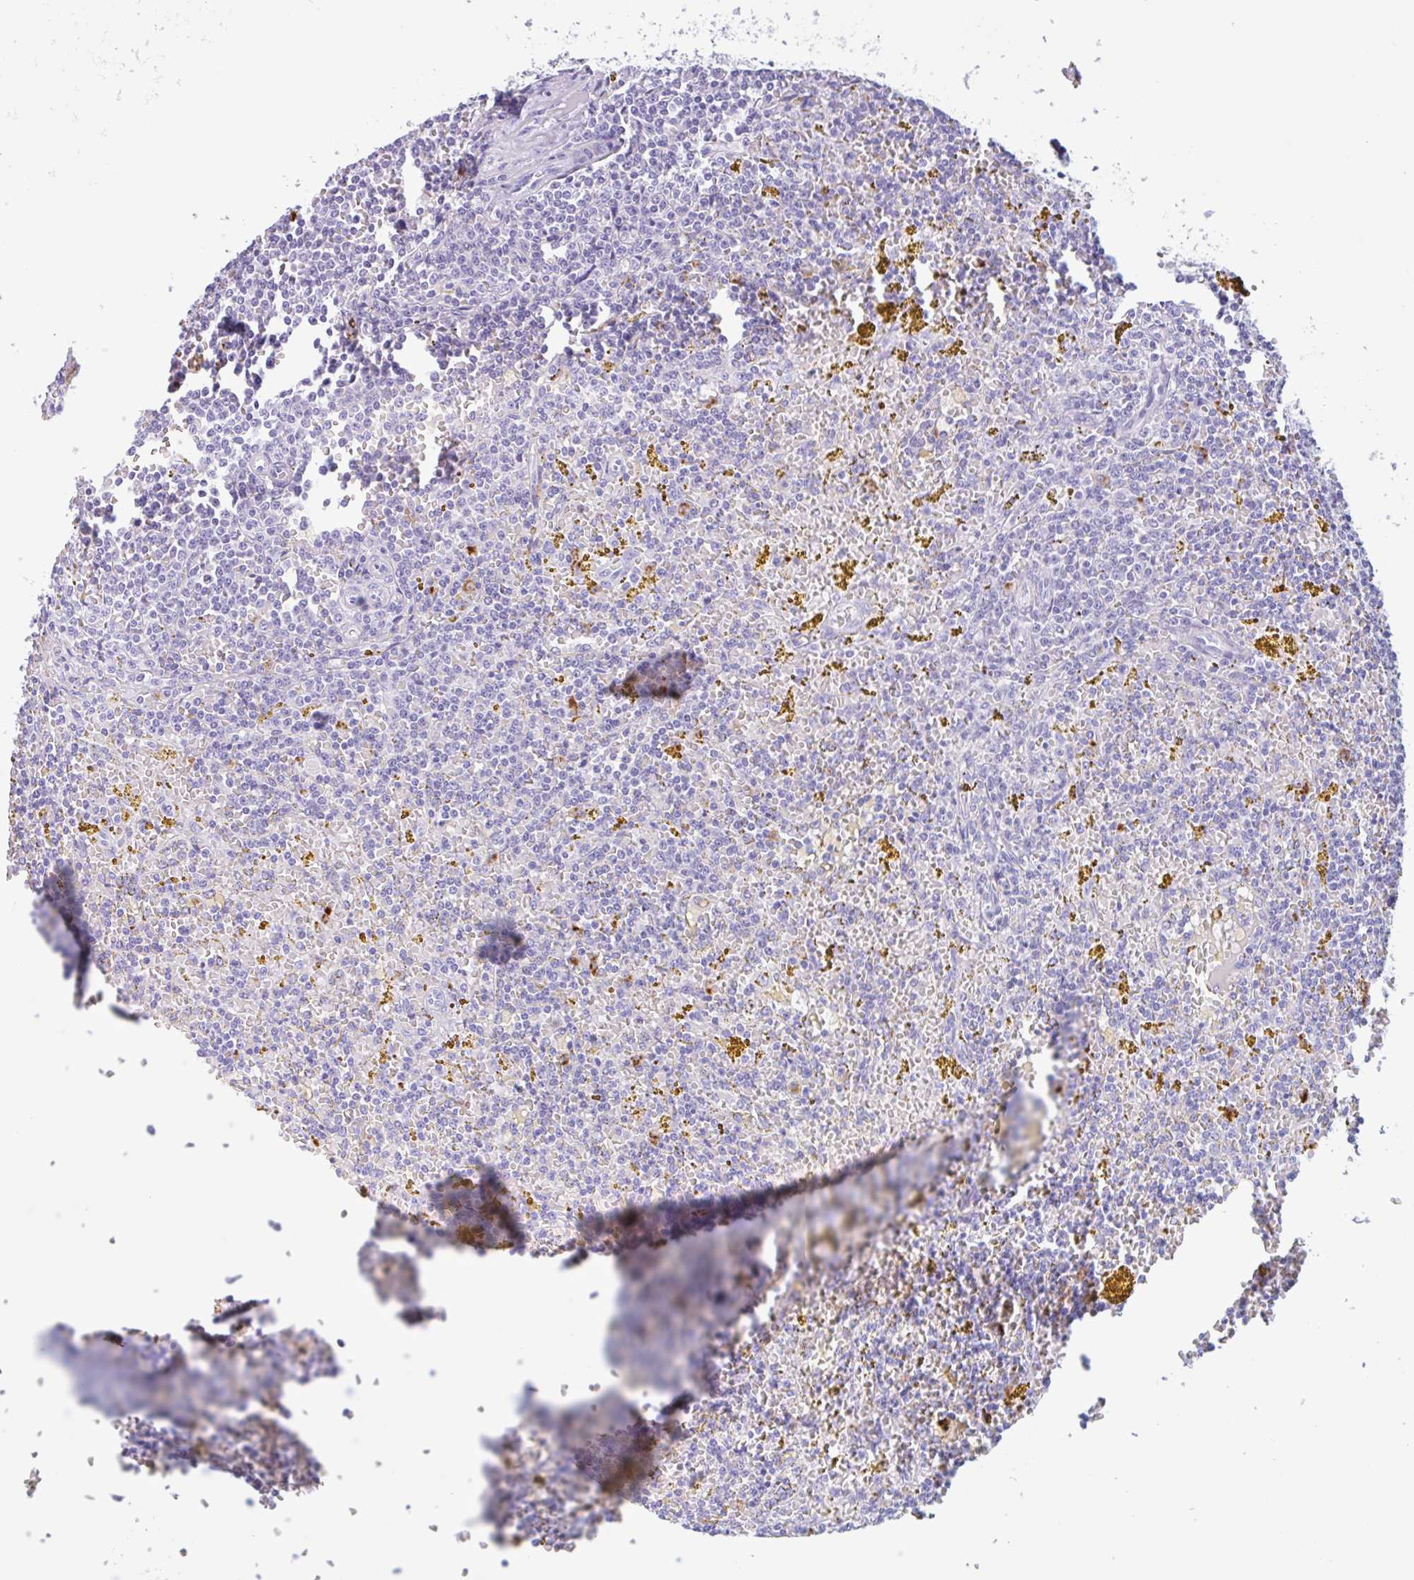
{"staining": {"intensity": "negative", "quantity": "none", "location": "none"}, "tissue": "lymphoma", "cell_type": "Tumor cells", "image_type": "cancer", "snomed": [{"axis": "morphology", "description": "Malignant lymphoma, non-Hodgkin's type, Low grade"}, {"axis": "topography", "description": "Spleen"}, {"axis": "topography", "description": "Lymph node"}], "caption": "A high-resolution photomicrograph shows IHC staining of lymphoma, which exhibits no significant positivity in tumor cells.", "gene": "DTWD2", "patient": {"sex": "female", "age": 66}}